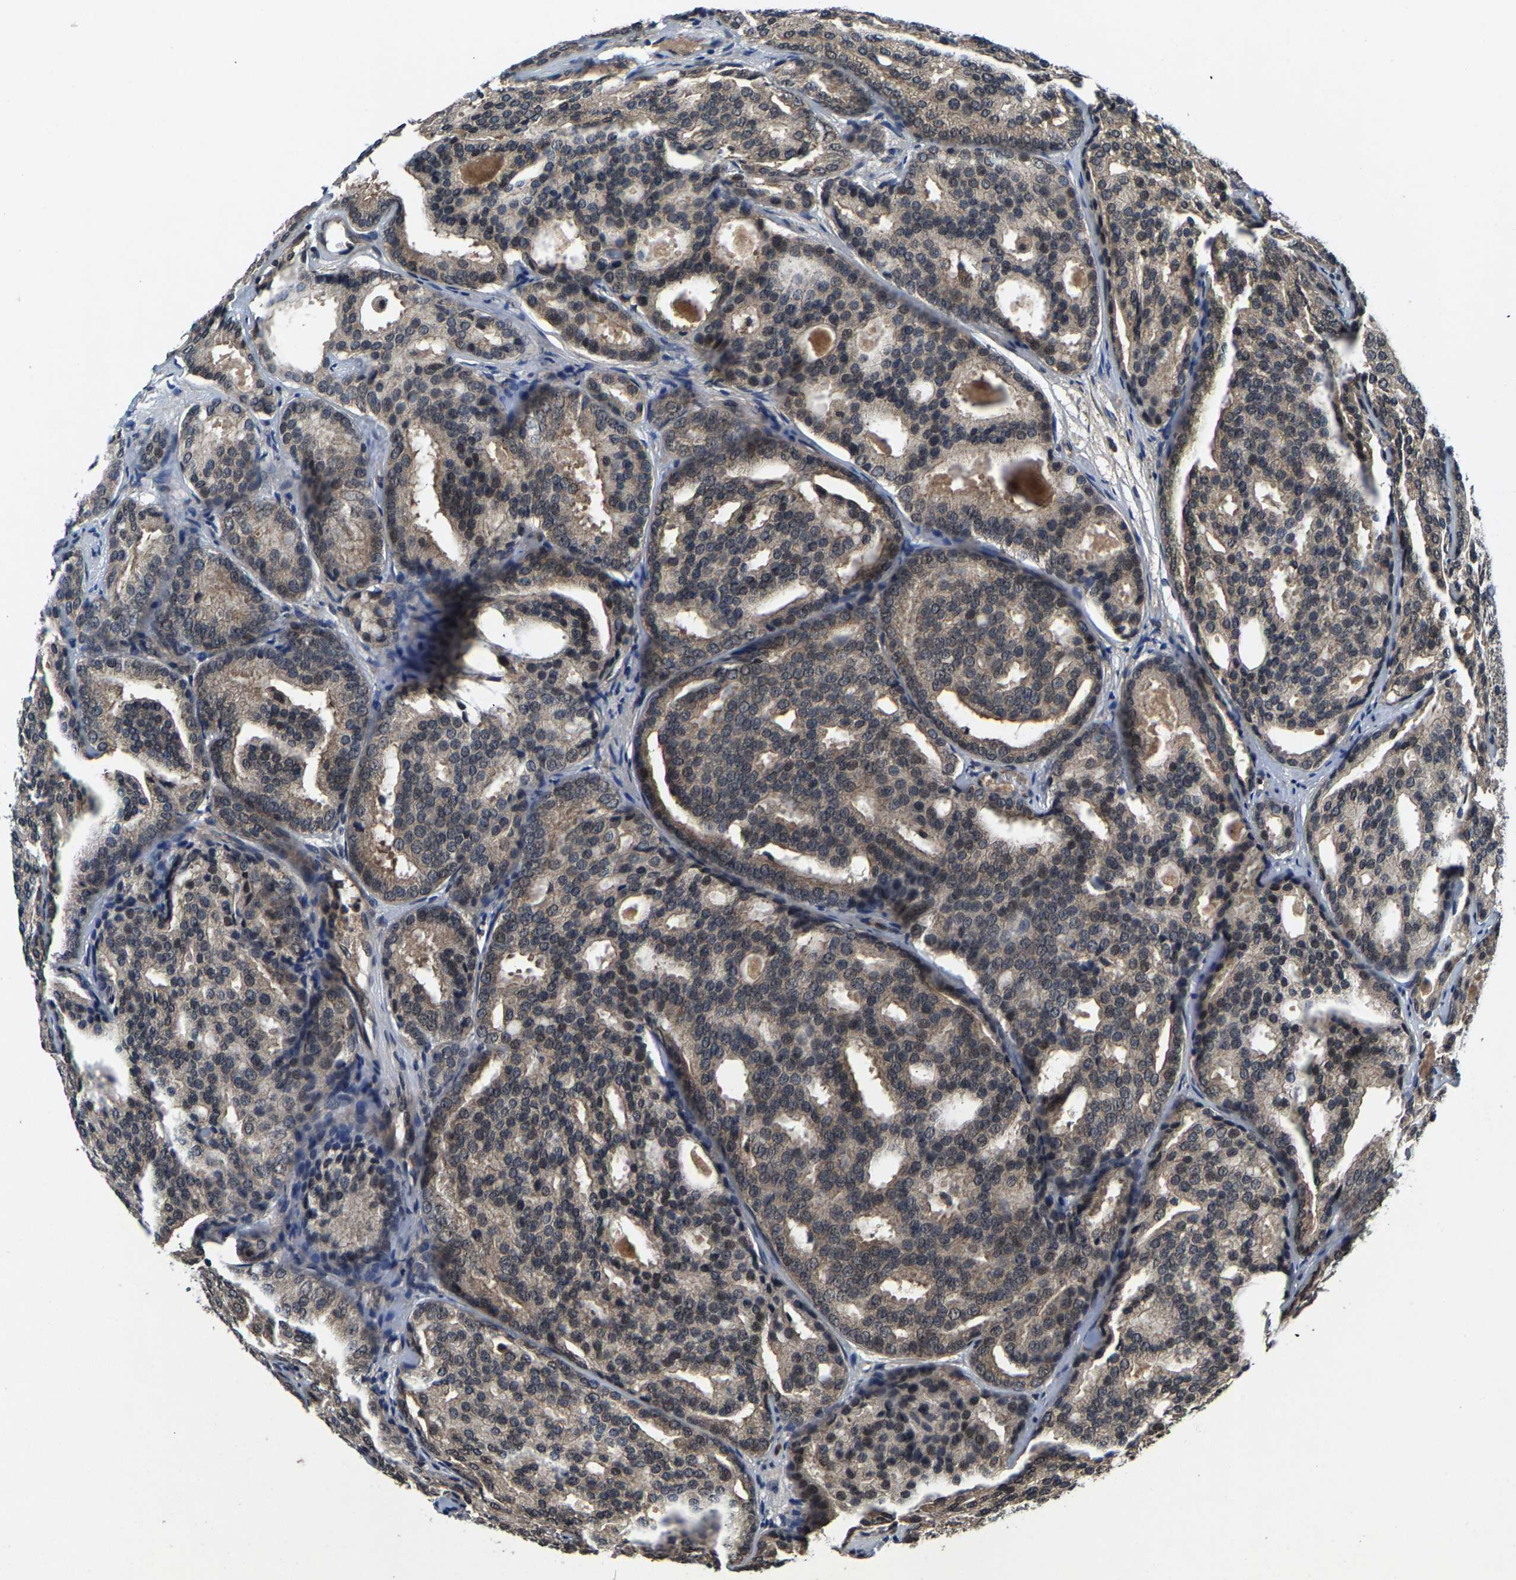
{"staining": {"intensity": "weak", "quantity": "<25%", "location": "cytoplasmic/membranous,nuclear"}, "tissue": "prostate cancer", "cell_type": "Tumor cells", "image_type": "cancer", "snomed": [{"axis": "morphology", "description": "Adenocarcinoma, High grade"}, {"axis": "topography", "description": "Prostate"}], "caption": "High magnification brightfield microscopy of prostate adenocarcinoma (high-grade) stained with DAB (brown) and counterstained with hematoxylin (blue): tumor cells show no significant expression.", "gene": "HUWE1", "patient": {"sex": "male", "age": 64}}